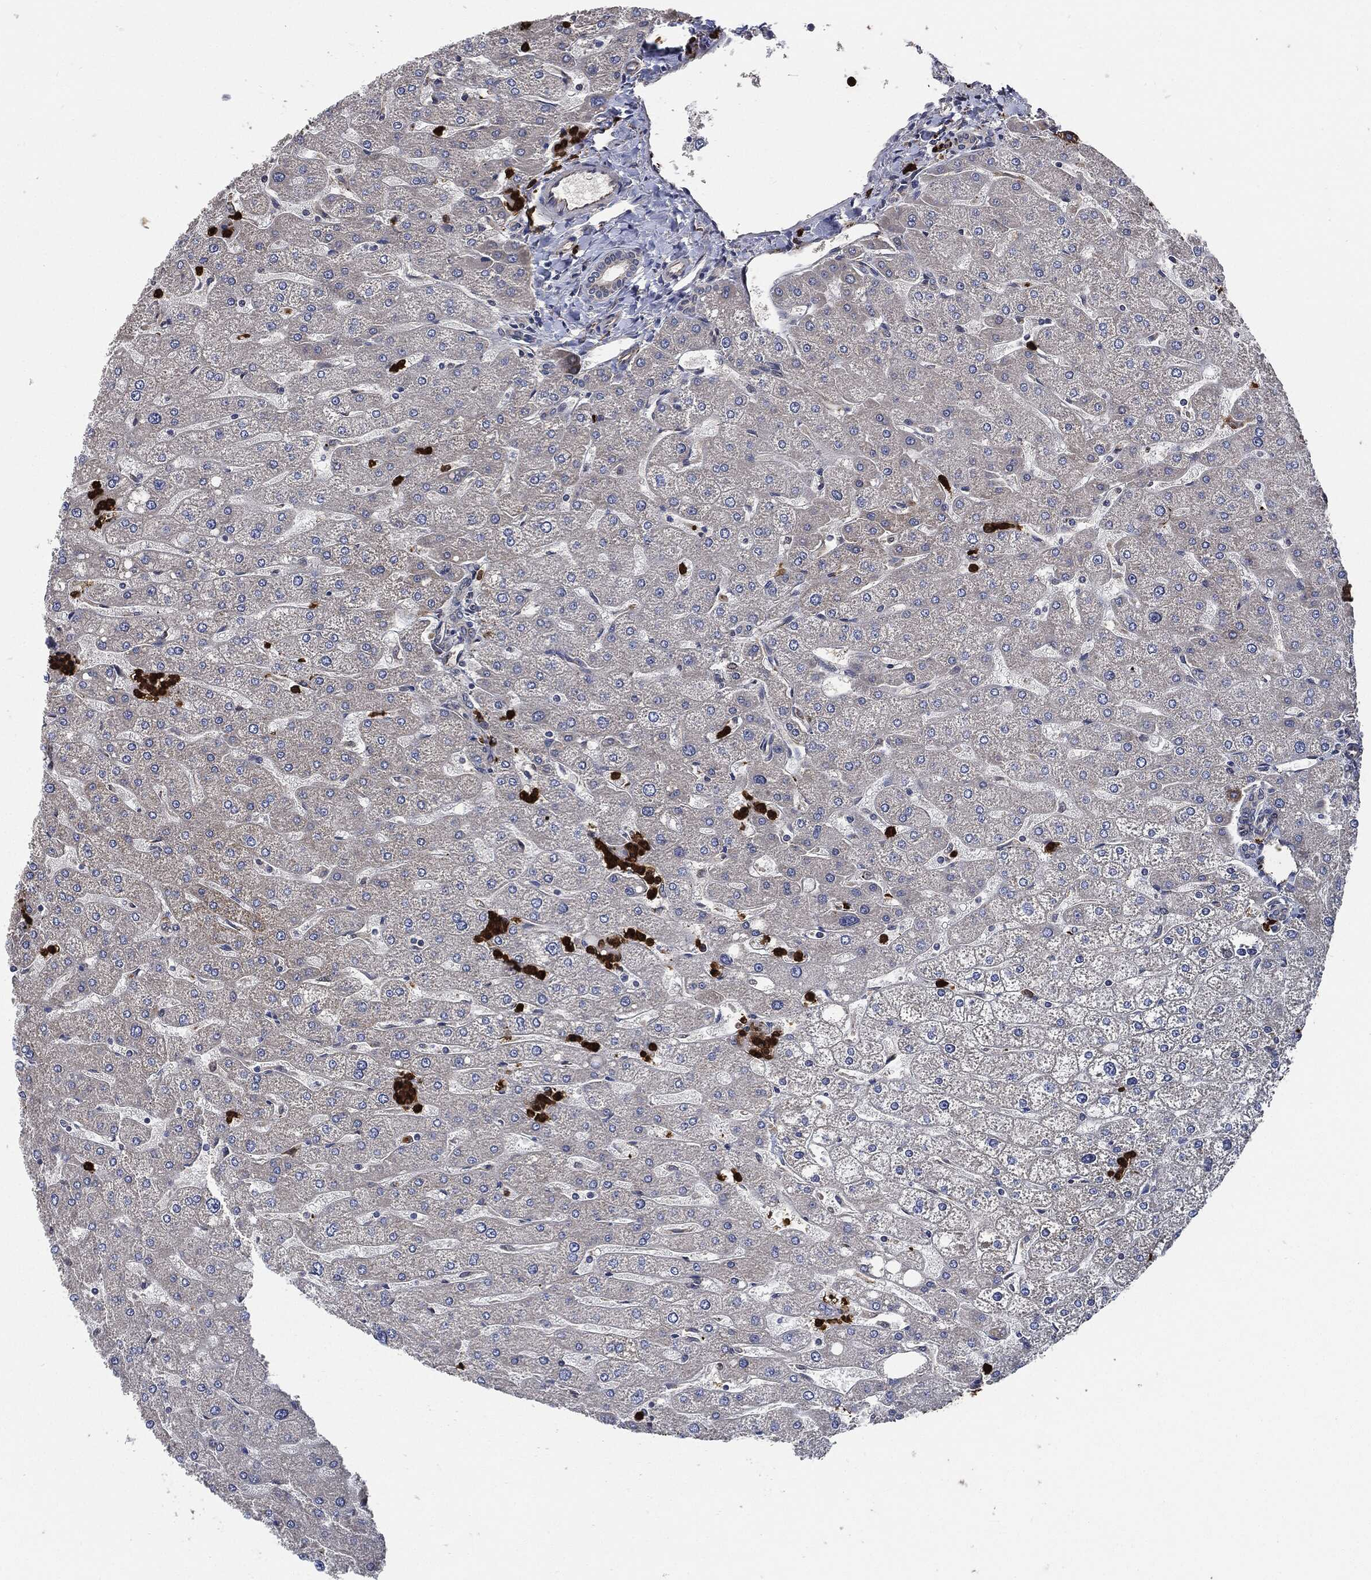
{"staining": {"intensity": "negative", "quantity": "none", "location": "none"}, "tissue": "liver", "cell_type": "Cholangiocytes", "image_type": "normal", "snomed": [{"axis": "morphology", "description": "Normal tissue, NOS"}, {"axis": "topography", "description": "Liver"}], "caption": "Cholangiocytes are negative for brown protein staining in normal liver. (DAB immunohistochemistry visualized using brightfield microscopy, high magnification).", "gene": "S100A9", "patient": {"sex": "male", "age": 67}}